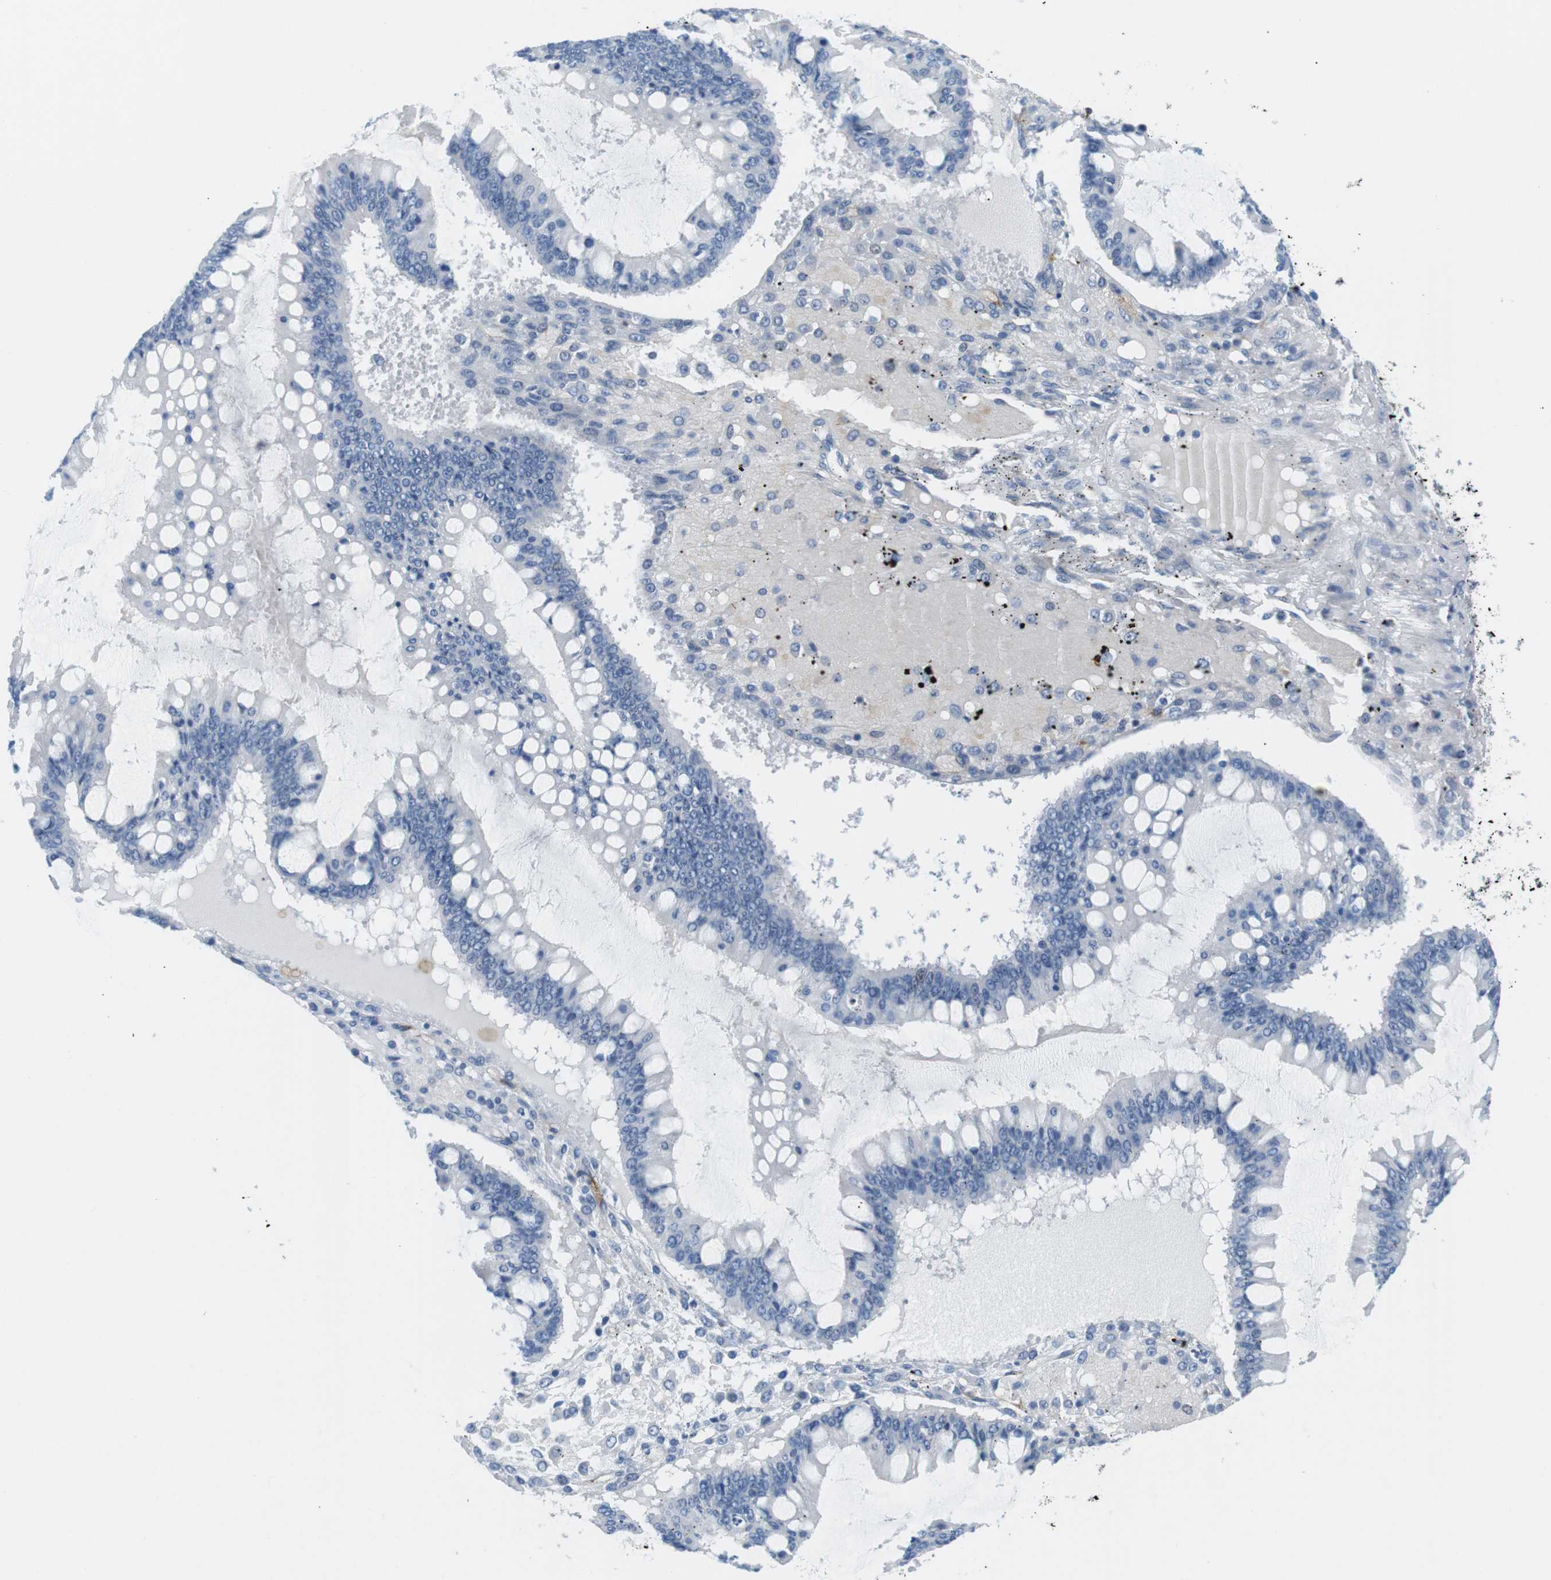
{"staining": {"intensity": "negative", "quantity": "none", "location": "none"}, "tissue": "ovarian cancer", "cell_type": "Tumor cells", "image_type": "cancer", "snomed": [{"axis": "morphology", "description": "Cystadenocarcinoma, mucinous, NOS"}, {"axis": "topography", "description": "Ovary"}], "caption": "High magnification brightfield microscopy of ovarian cancer (mucinous cystadenocarcinoma) stained with DAB (brown) and counterstained with hematoxylin (blue): tumor cells show no significant positivity.", "gene": "TNFRSF4", "patient": {"sex": "female", "age": 73}}